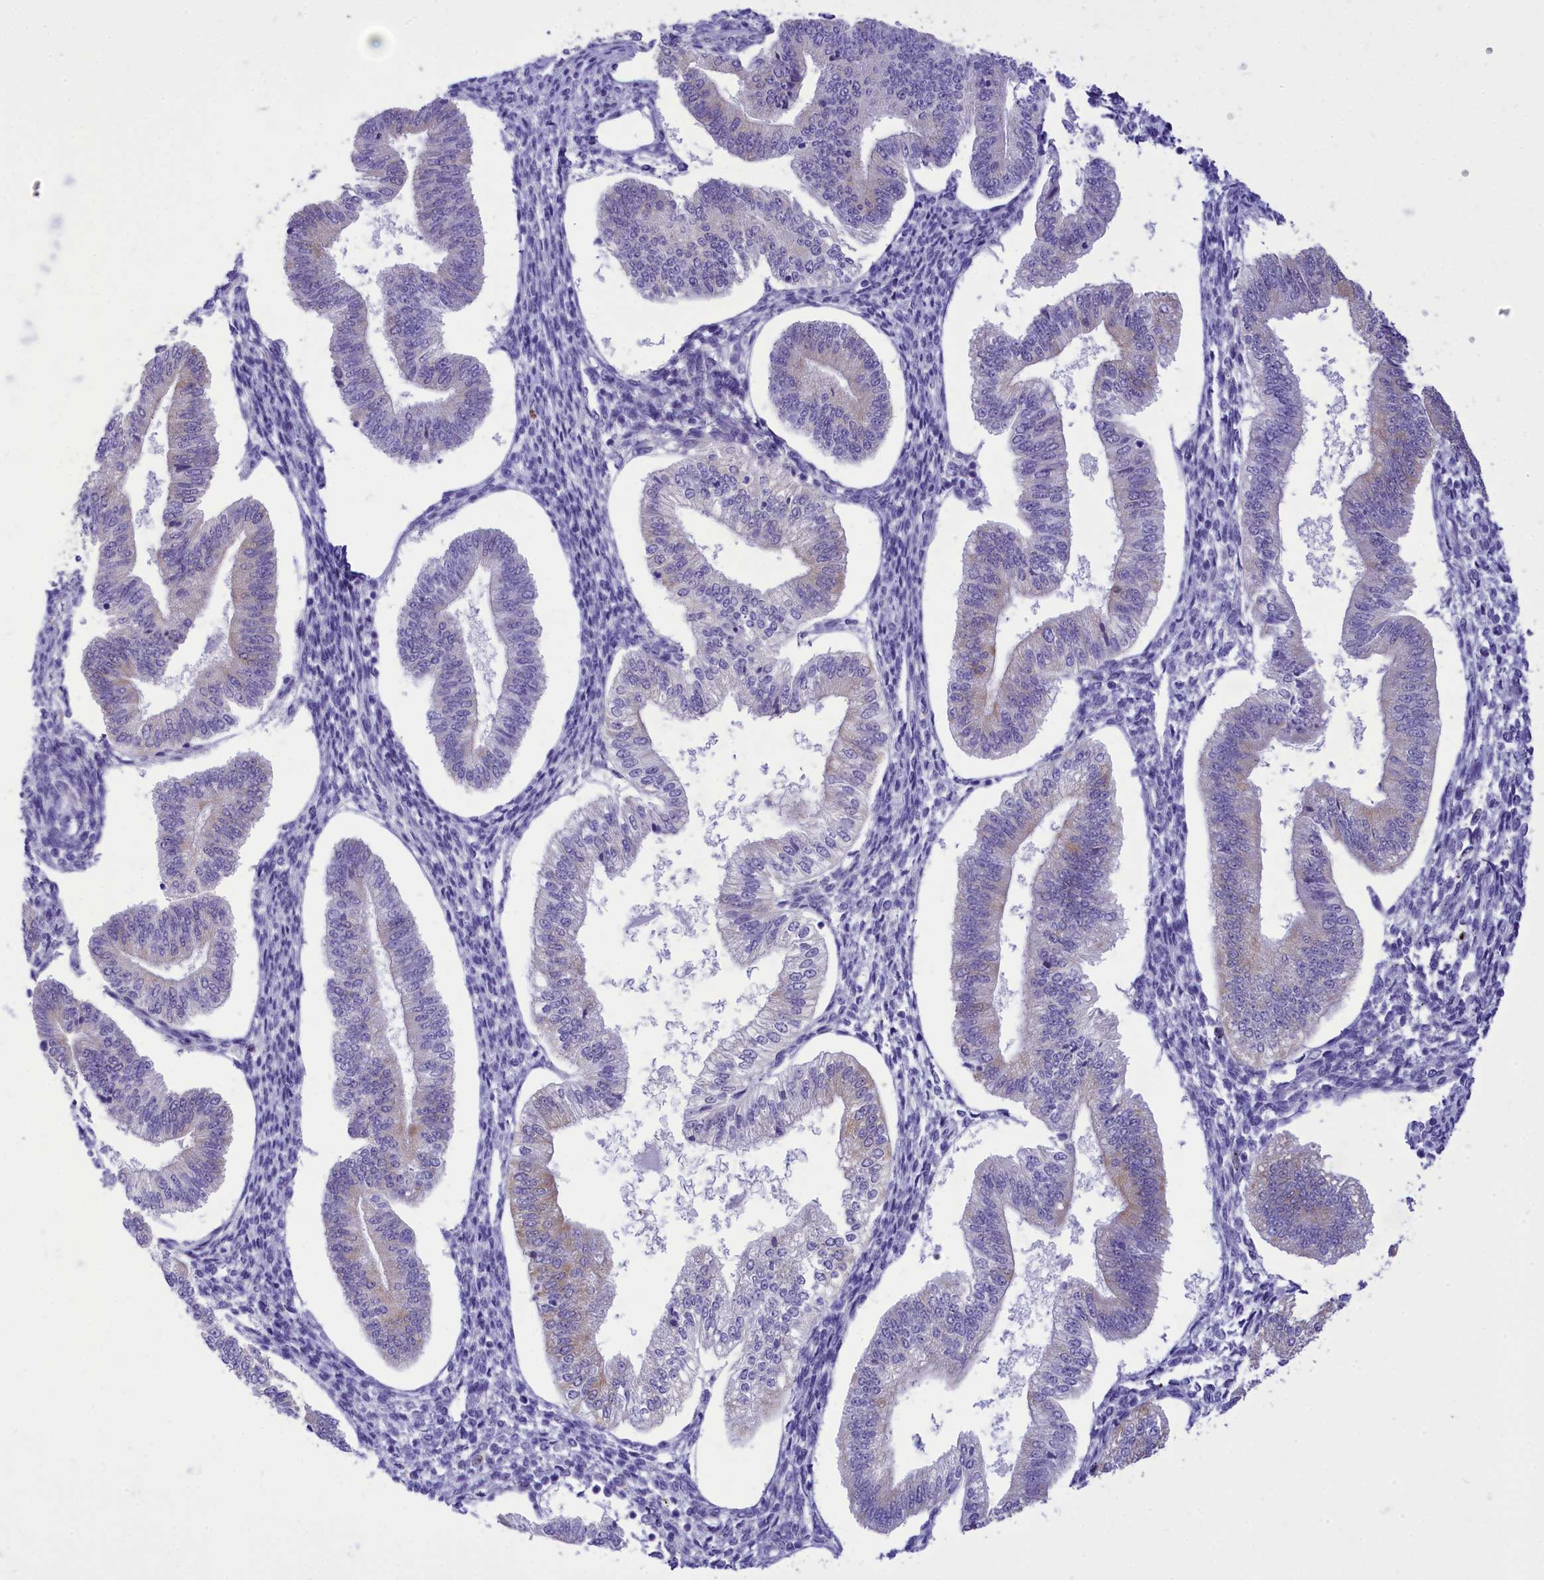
{"staining": {"intensity": "negative", "quantity": "none", "location": "none"}, "tissue": "endometrium", "cell_type": "Cells in endometrial stroma", "image_type": "normal", "snomed": [{"axis": "morphology", "description": "Normal tissue, NOS"}, {"axis": "topography", "description": "Endometrium"}], "caption": "DAB immunohistochemical staining of benign human endometrium displays no significant expression in cells in endometrial stroma.", "gene": "DCAF16", "patient": {"sex": "female", "age": 34}}